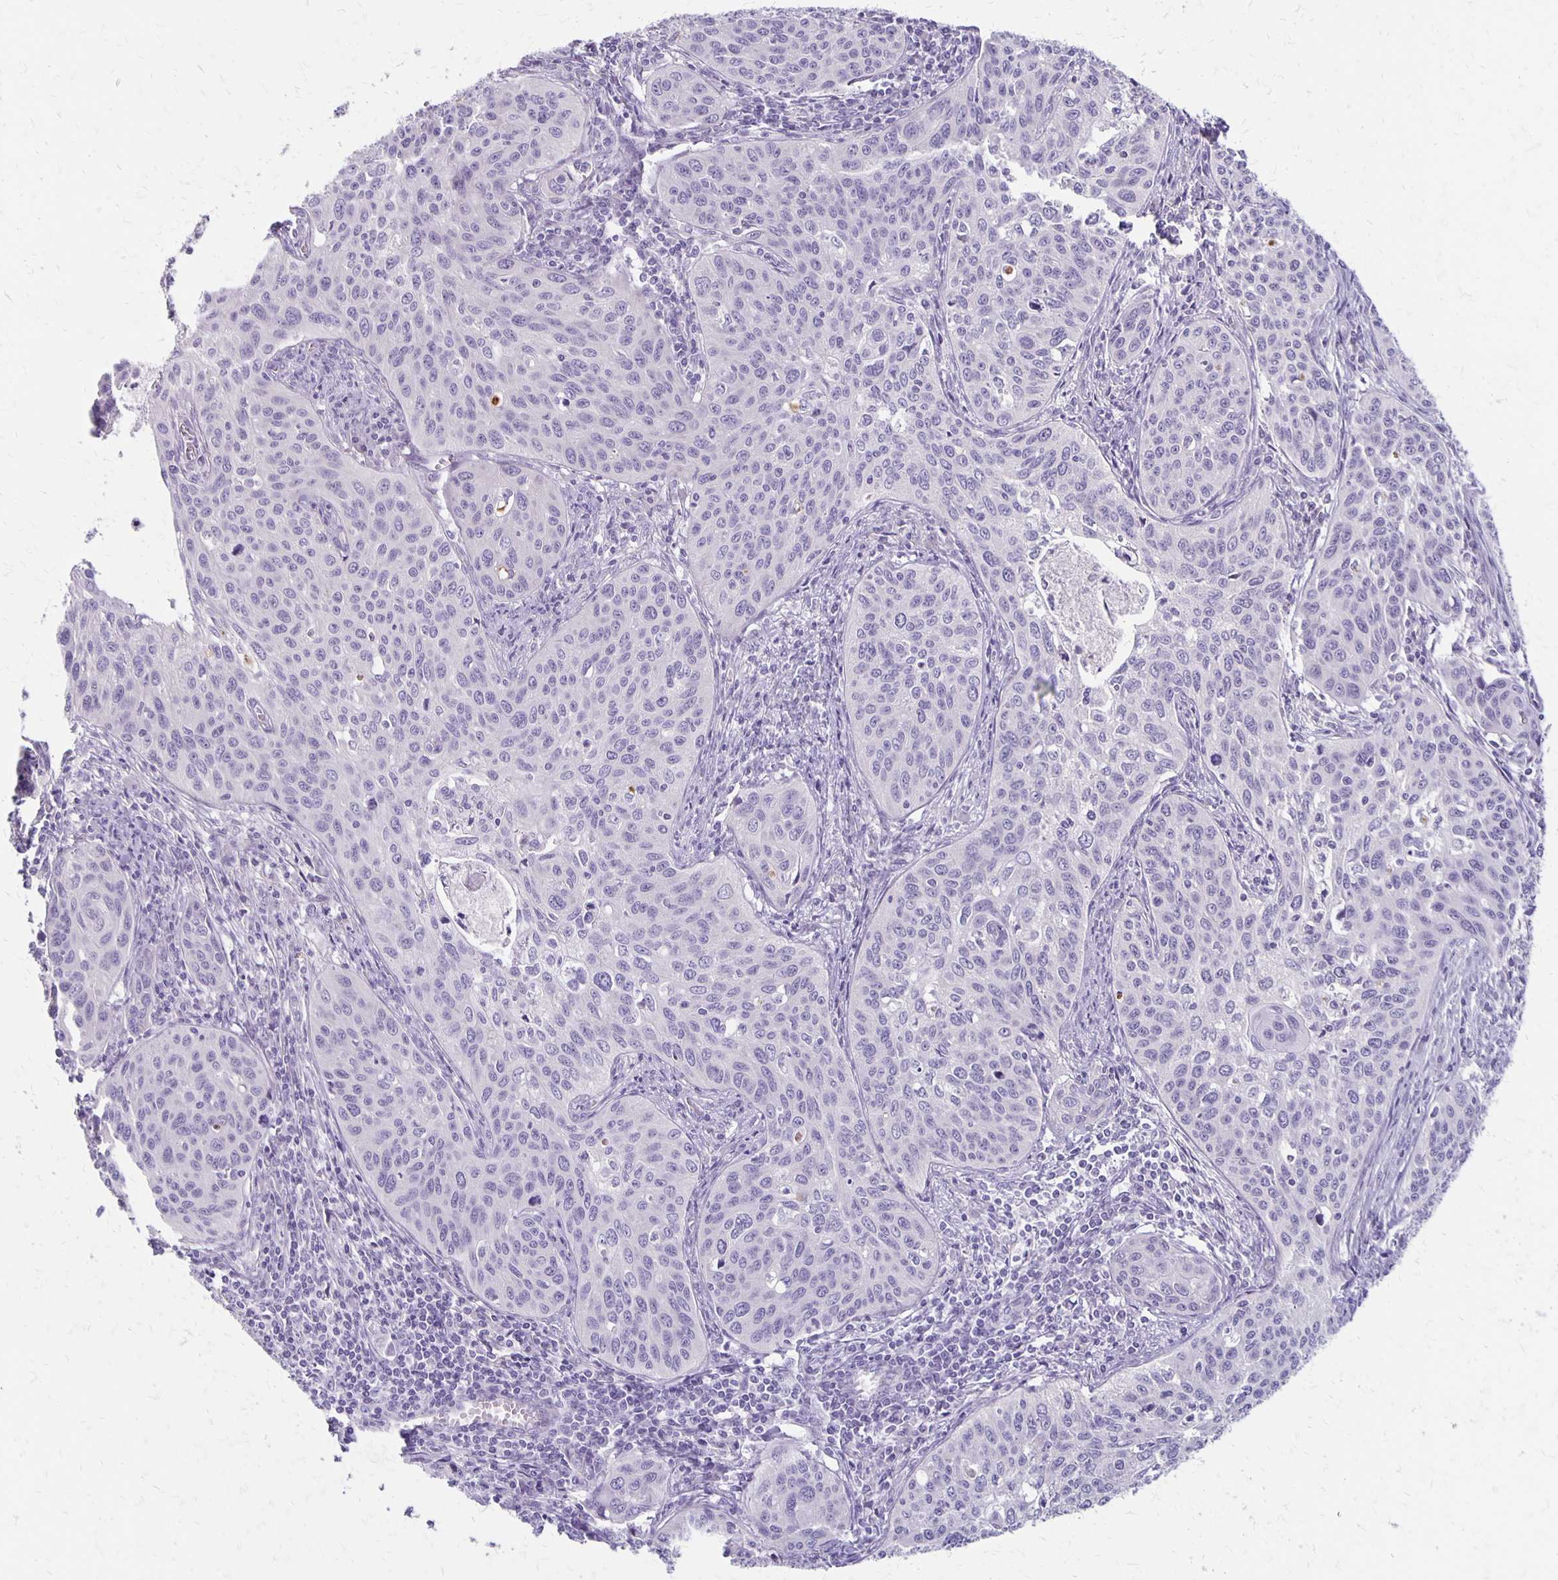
{"staining": {"intensity": "negative", "quantity": "none", "location": "none"}, "tissue": "cervical cancer", "cell_type": "Tumor cells", "image_type": "cancer", "snomed": [{"axis": "morphology", "description": "Squamous cell carcinoma, NOS"}, {"axis": "topography", "description": "Cervix"}], "caption": "An immunohistochemistry (IHC) image of cervical cancer (squamous cell carcinoma) is shown. There is no staining in tumor cells of cervical cancer (squamous cell carcinoma).", "gene": "HOMER1", "patient": {"sex": "female", "age": 31}}